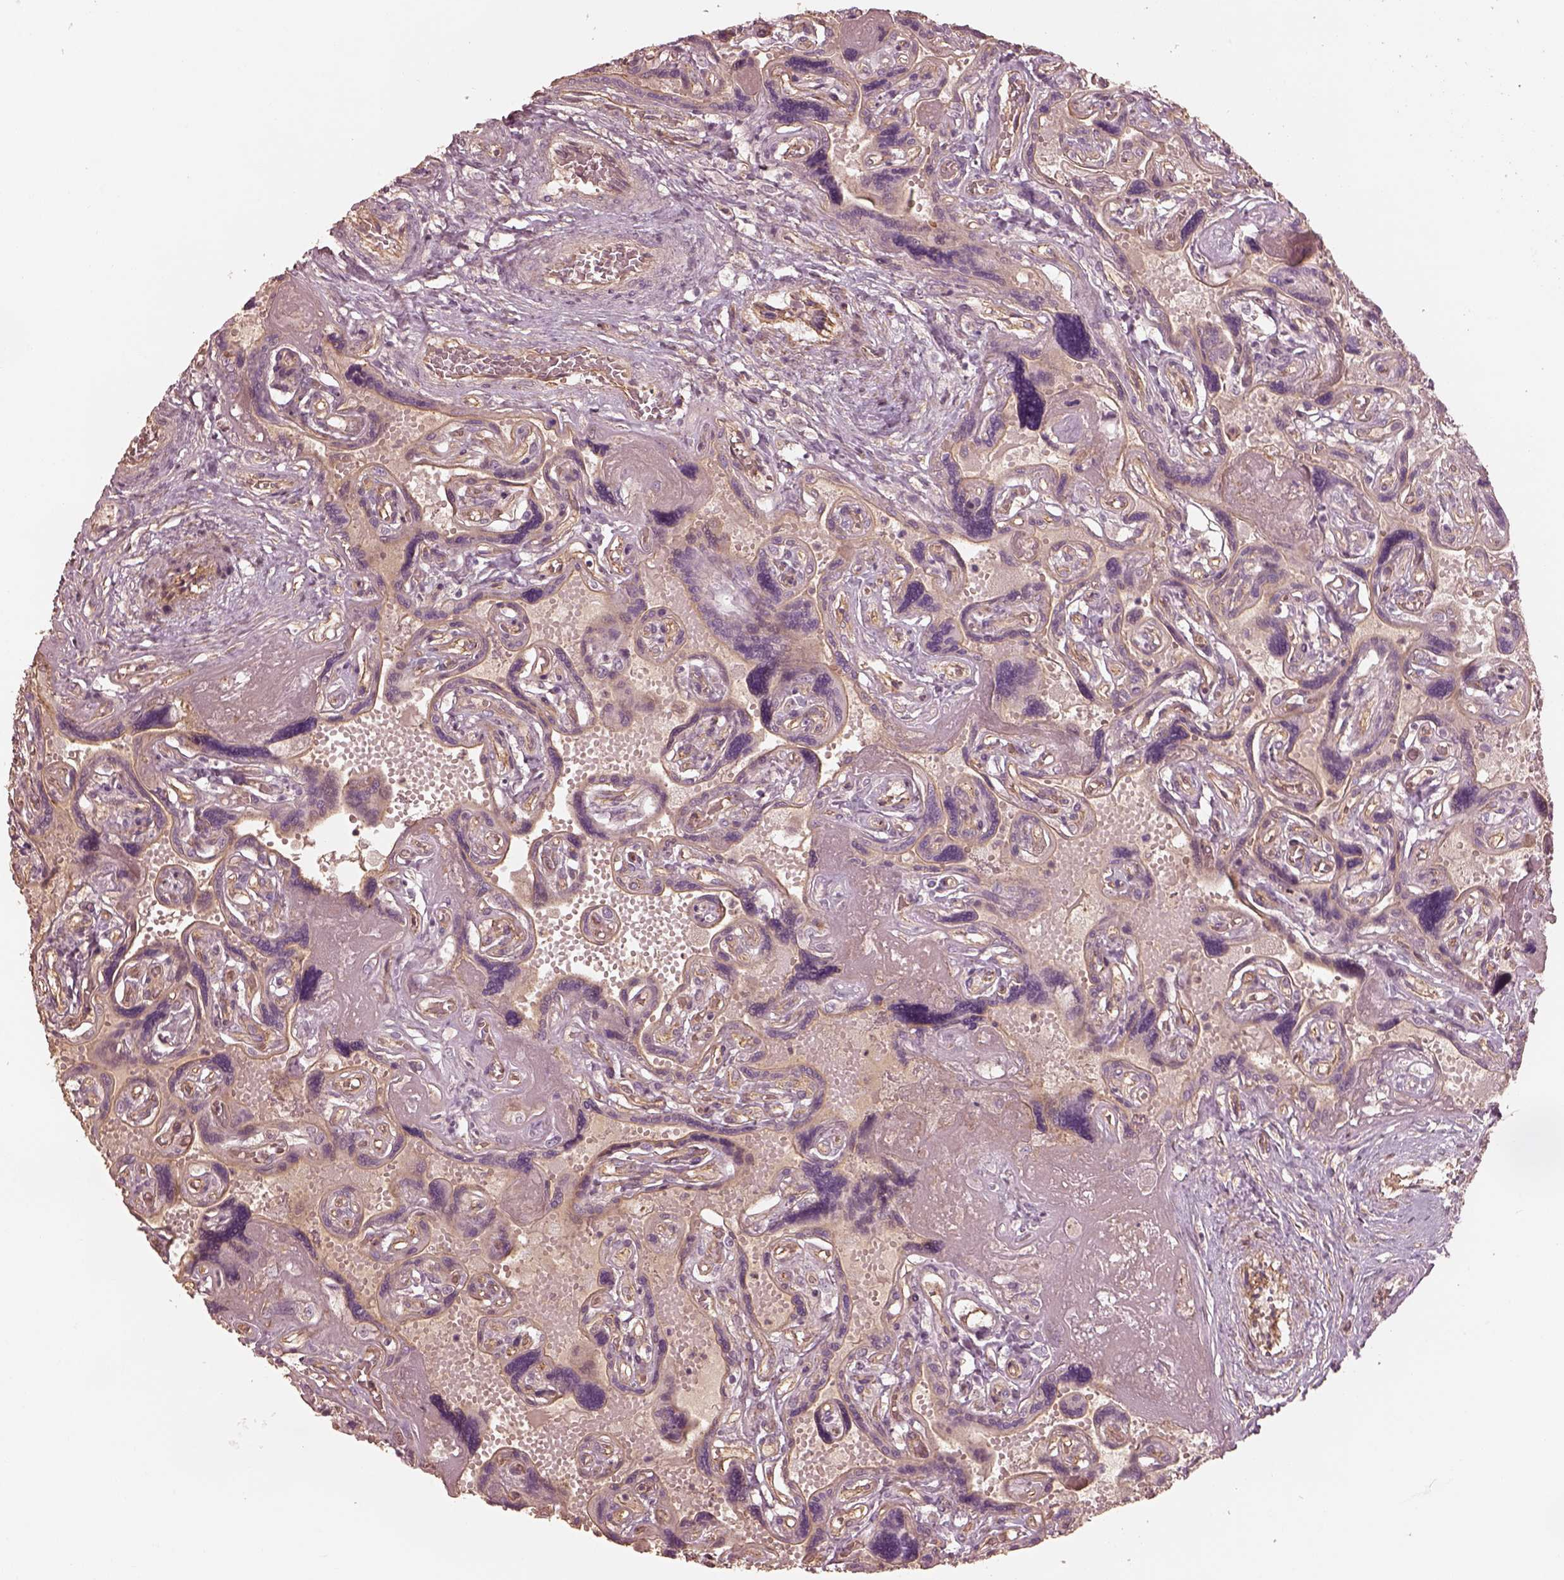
{"staining": {"intensity": "negative", "quantity": "none", "location": "none"}, "tissue": "placenta", "cell_type": "Decidual cells", "image_type": "normal", "snomed": [{"axis": "morphology", "description": "Normal tissue, NOS"}, {"axis": "topography", "description": "Placenta"}], "caption": "DAB immunohistochemical staining of benign placenta demonstrates no significant positivity in decidual cells. (DAB (3,3'-diaminobenzidine) IHC, high magnification).", "gene": "OTOGL", "patient": {"sex": "female", "age": 32}}